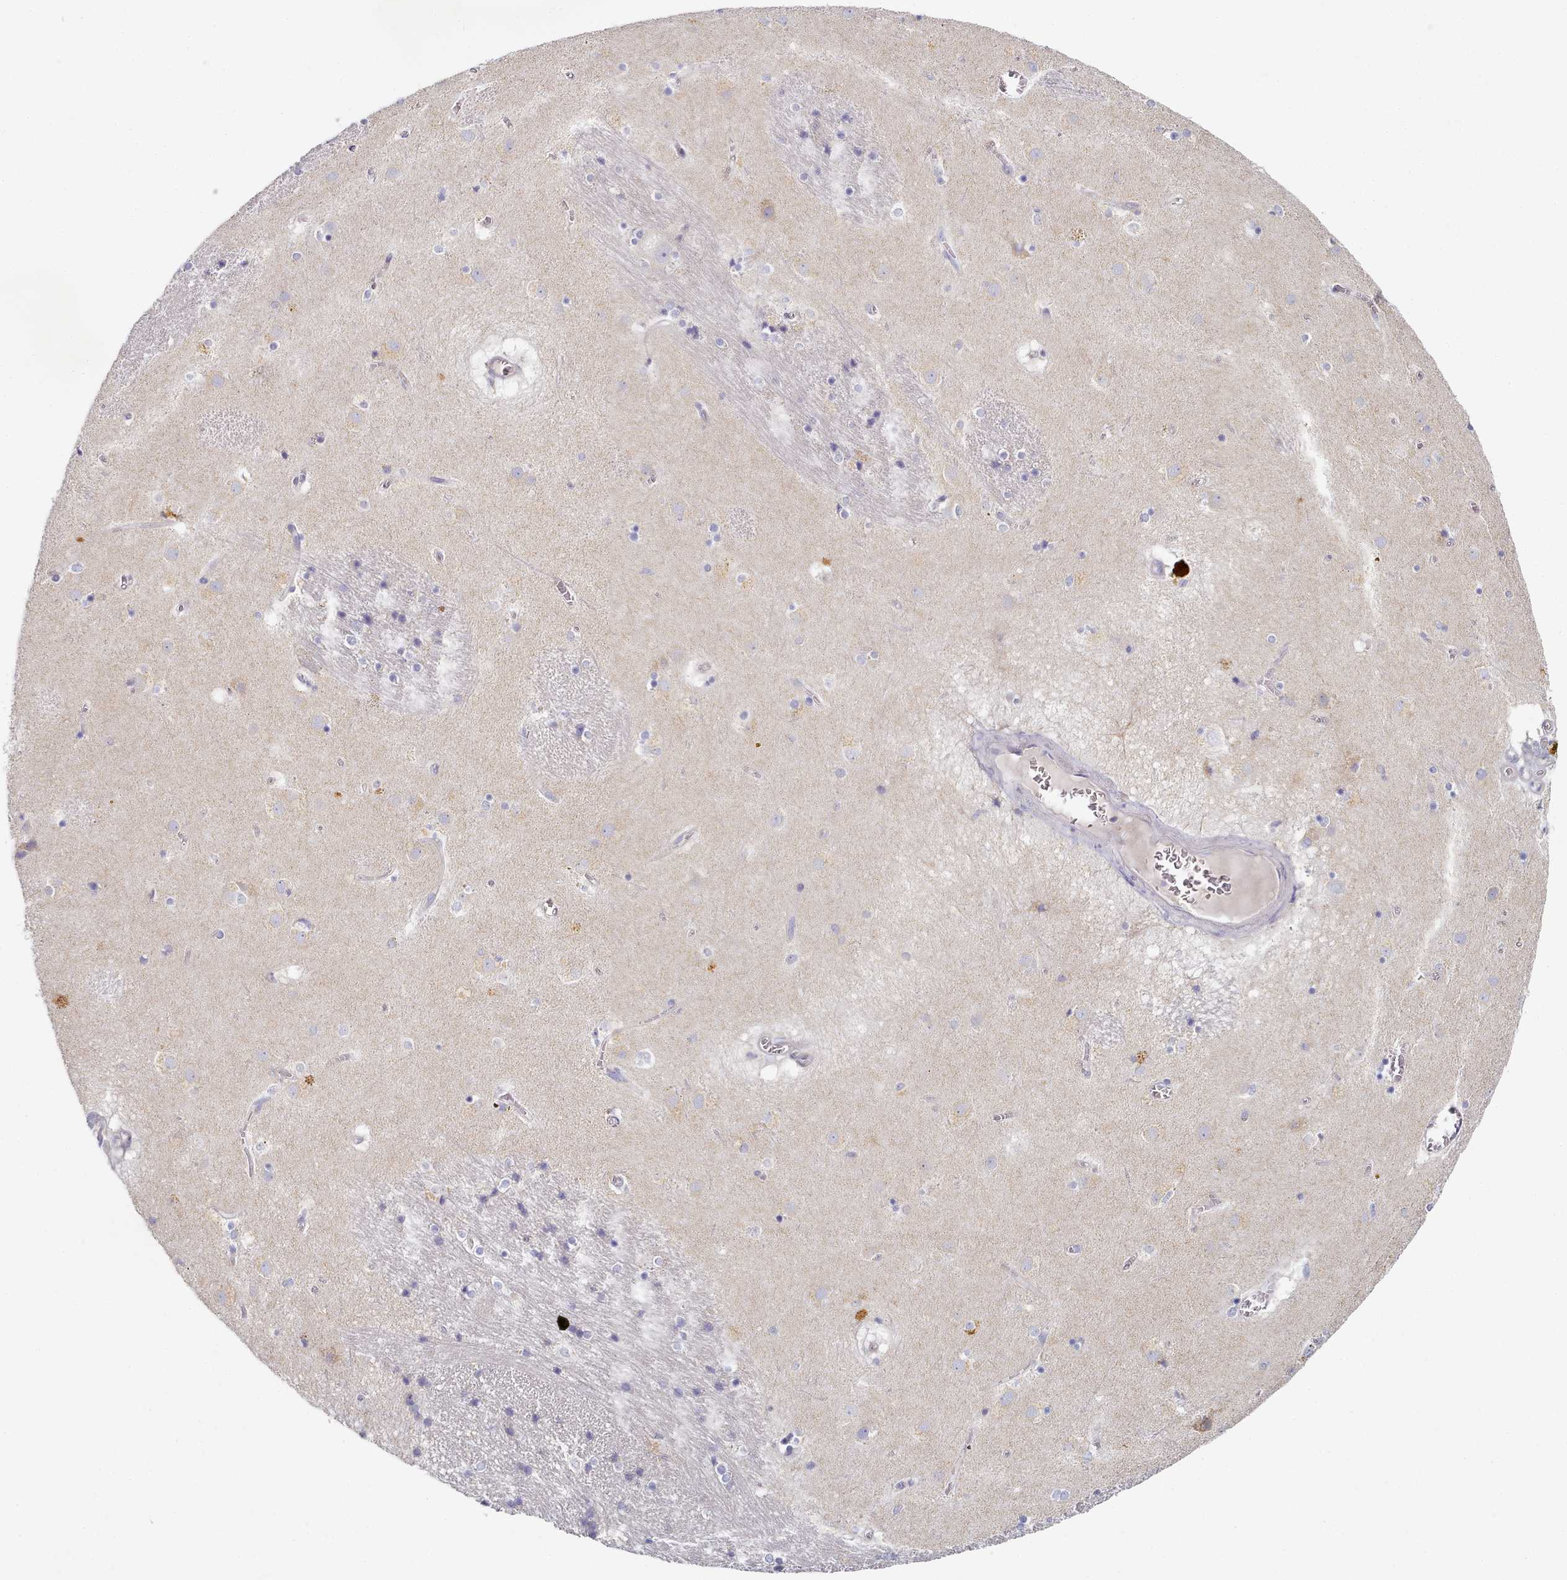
{"staining": {"intensity": "negative", "quantity": "none", "location": "none"}, "tissue": "caudate", "cell_type": "Glial cells", "image_type": "normal", "snomed": [{"axis": "morphology", "description": "Normal tissue, NOS"}, {"axis": "topography", "description": "Lateral ventricle wall"}], "caption": "IHC image of benign caudate: human caudate stained with DAB shows no significant protein positivity in glial cells.", "gene": "TYW1B", "patient": {"sex": "male", "age": 70}}